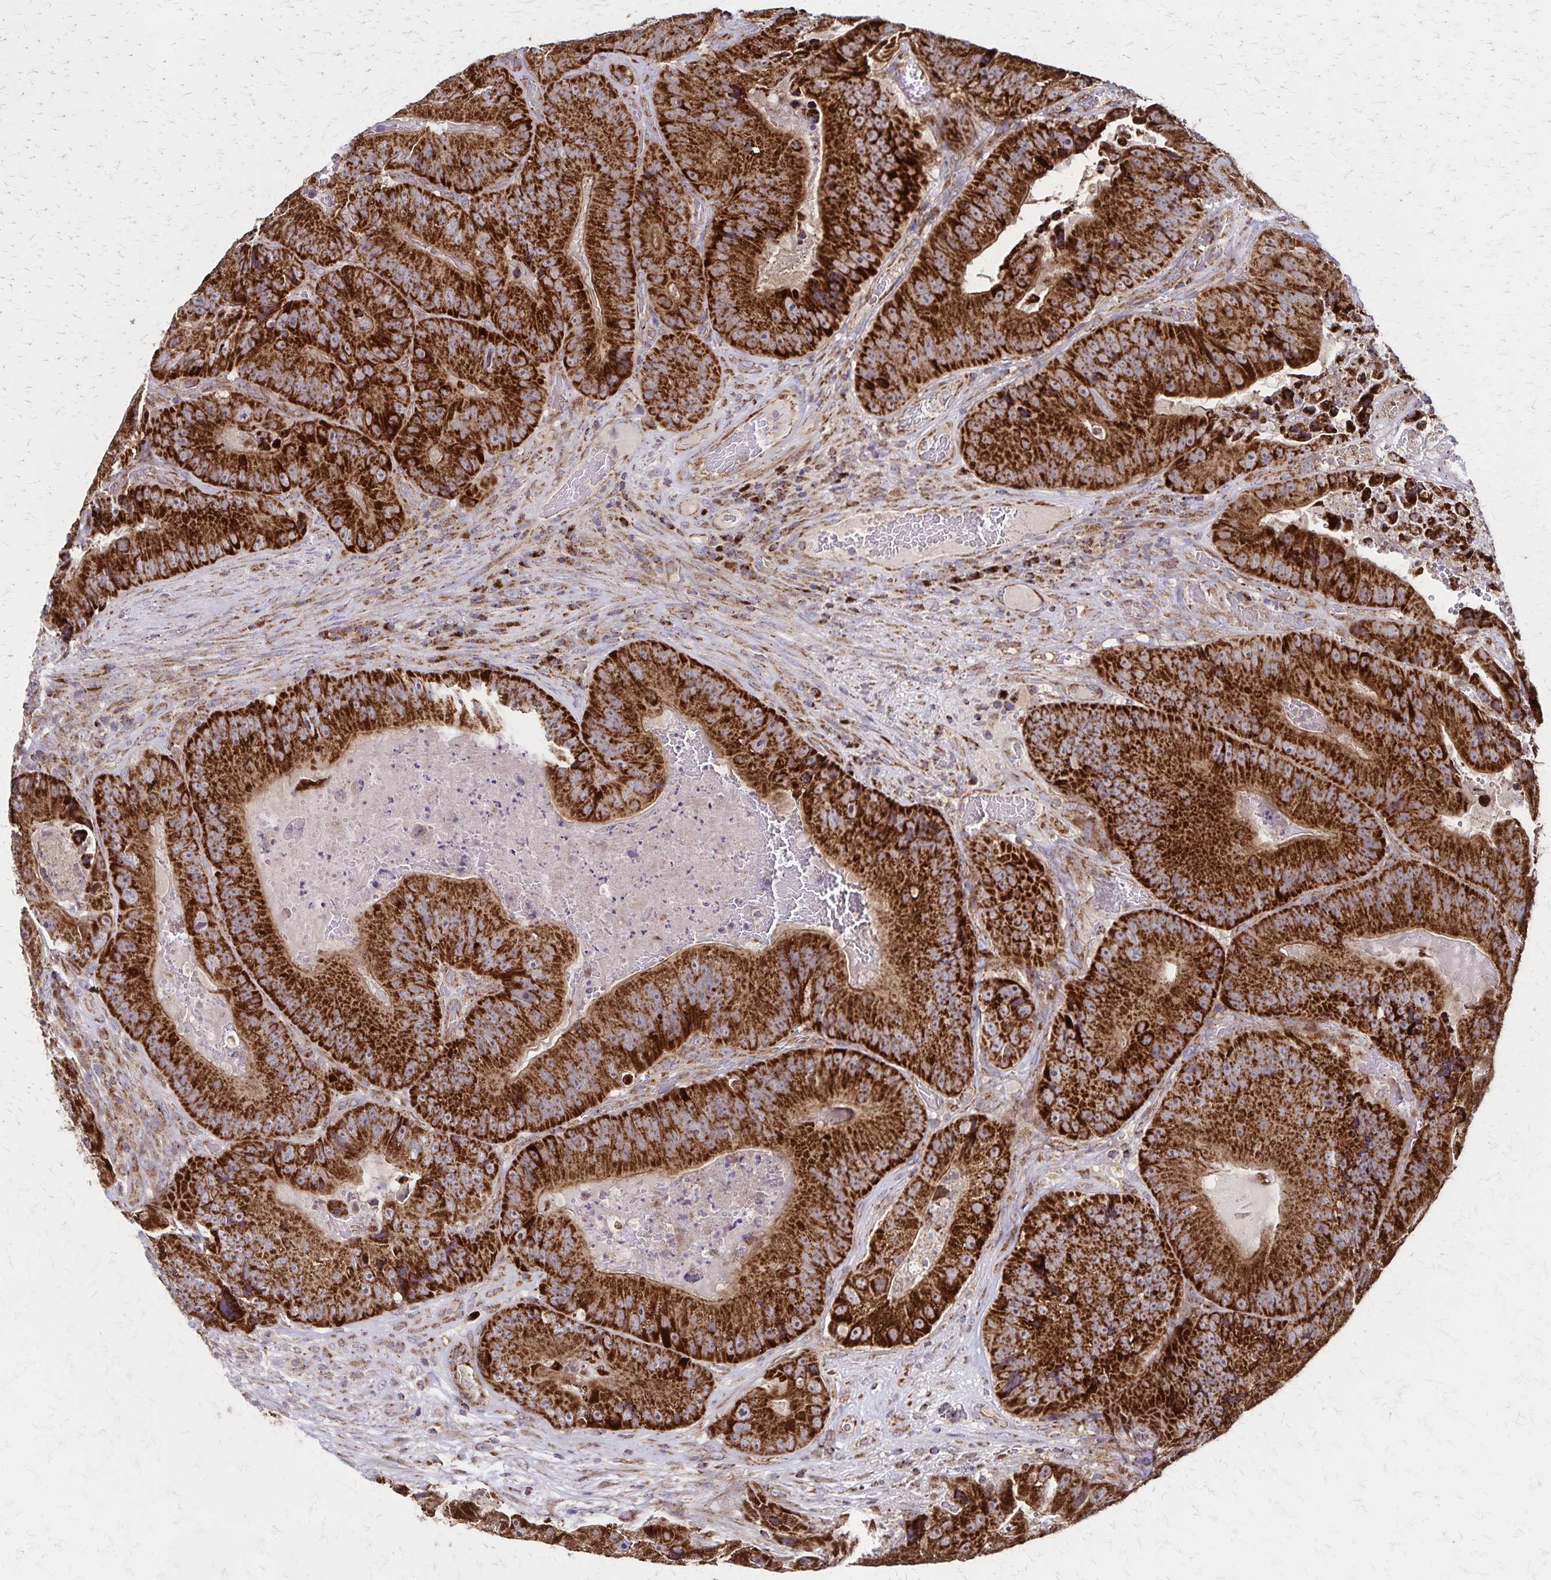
{"staining": {"intensity": "strong", "quantity": ">75%", "location": "cytoplasmic/membranous"}, "tissue": "colorectal cancer", "cell_type": "Tumor cells", "image_type": "cancer", "snomed": [{"axis": "morphology", "description": "Adenocarcinoma, NOS"}, {"axis": "topography", "description": "Colon"}], "caption": "Colorectal adenocarcinoma tissue demonstrates strong cytoplasmic/membranous positivity in about >75% of tumor cells", "gene": "NFS1", "patient": {"sex": "female", "age": 86}}